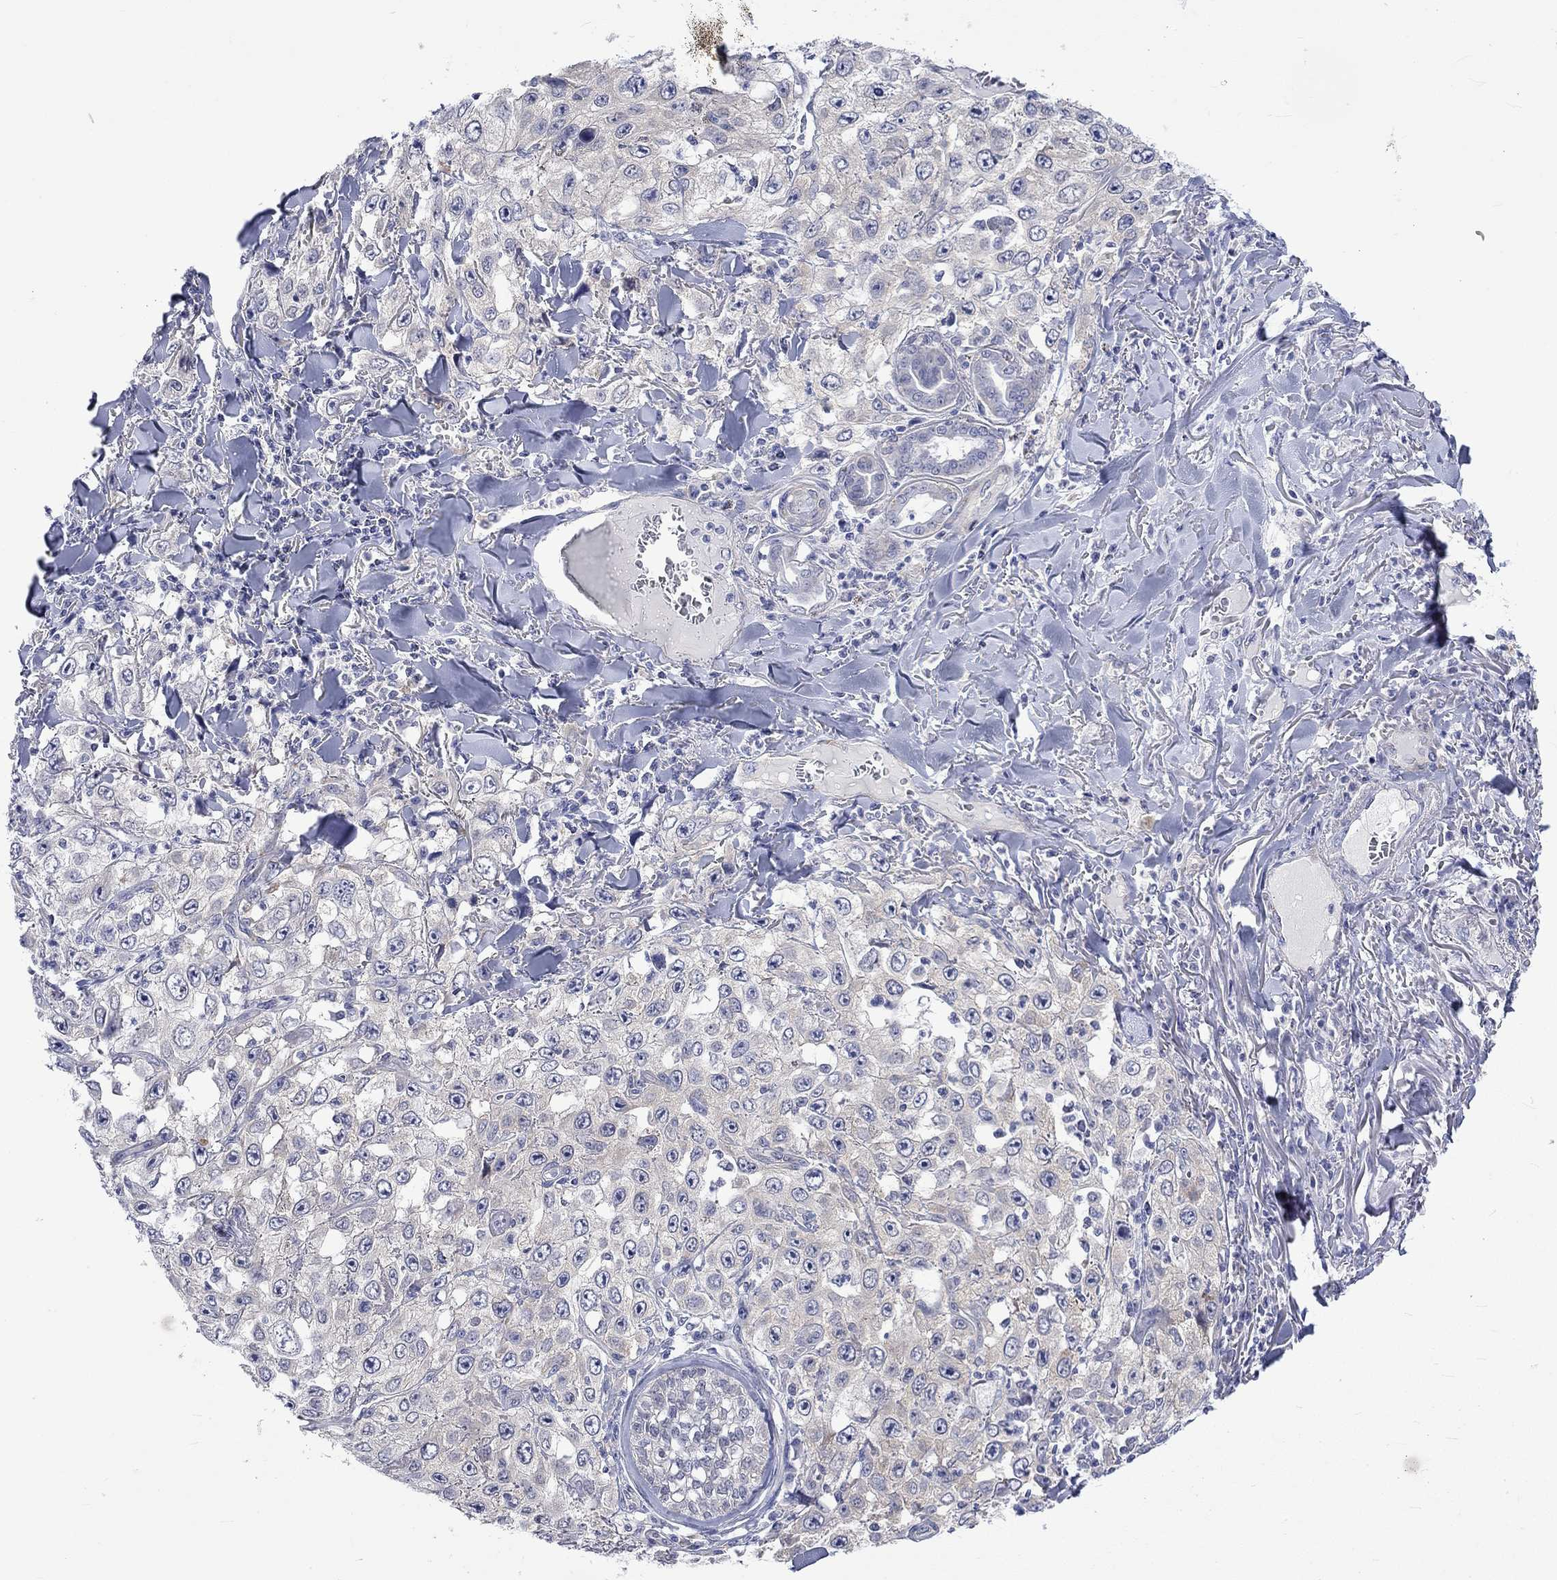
{"staining": {"intensity": "negative", "quantity": "none", "location": "none"}, "tissue": "skin cancer", "cell_type": "Tumor cells", "image_type": "cancer", "snomed": [{"axis": "morphology", "description": "Squamous cell carcinoma, NOS"}, {"axis": "topography", "description": "Skin"}], "caption": "Immunohistochemistry (IHC) histopathology image of skin squamous cell carcinoma stained for a protein (brown), which exhibits no expression in tumor cells.", "gene": "CERS1", "patient": {"sex": "male", "age": 82}}